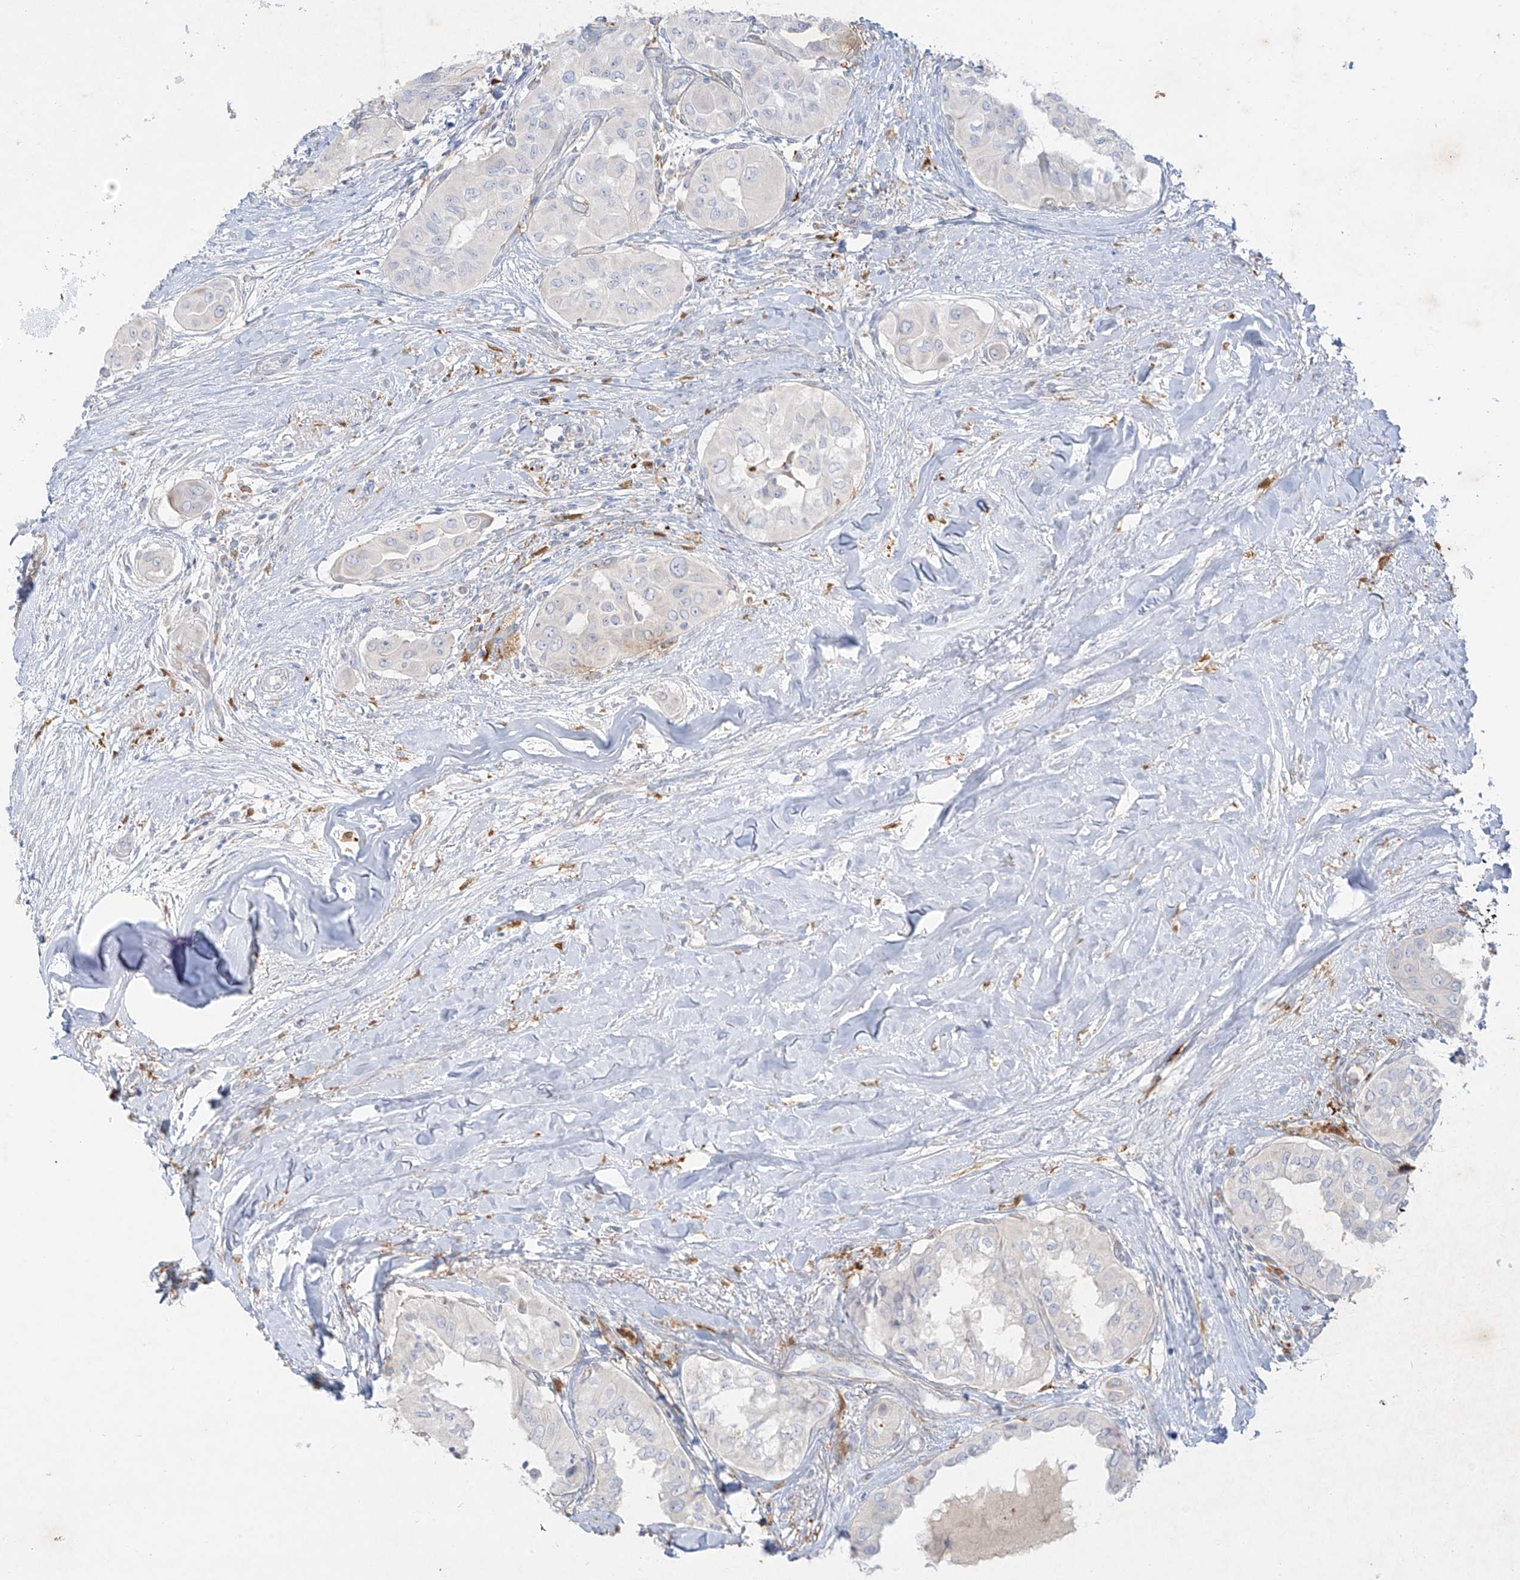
{"staining": {"intensity": "negative", "quantity": "none", "location": "none"}, "tissue": "thyroid cancer", "cell_type": "Tumor cells", "image_type": "cancer", "snomed": [{"axis": "morphology", "description": "Papillary adenocarcinoma, NOS"}, {"axis": "topography", "description": "Thyroid gland"}], "caption": "Tumor cells are negative for brown protein staining in thyroid cancer. (Brightfield microscopy of DAB immunohistochemistry at high magnification).", "gene": "UPK1B", "patient": {"sex": "female", "age": 59}}